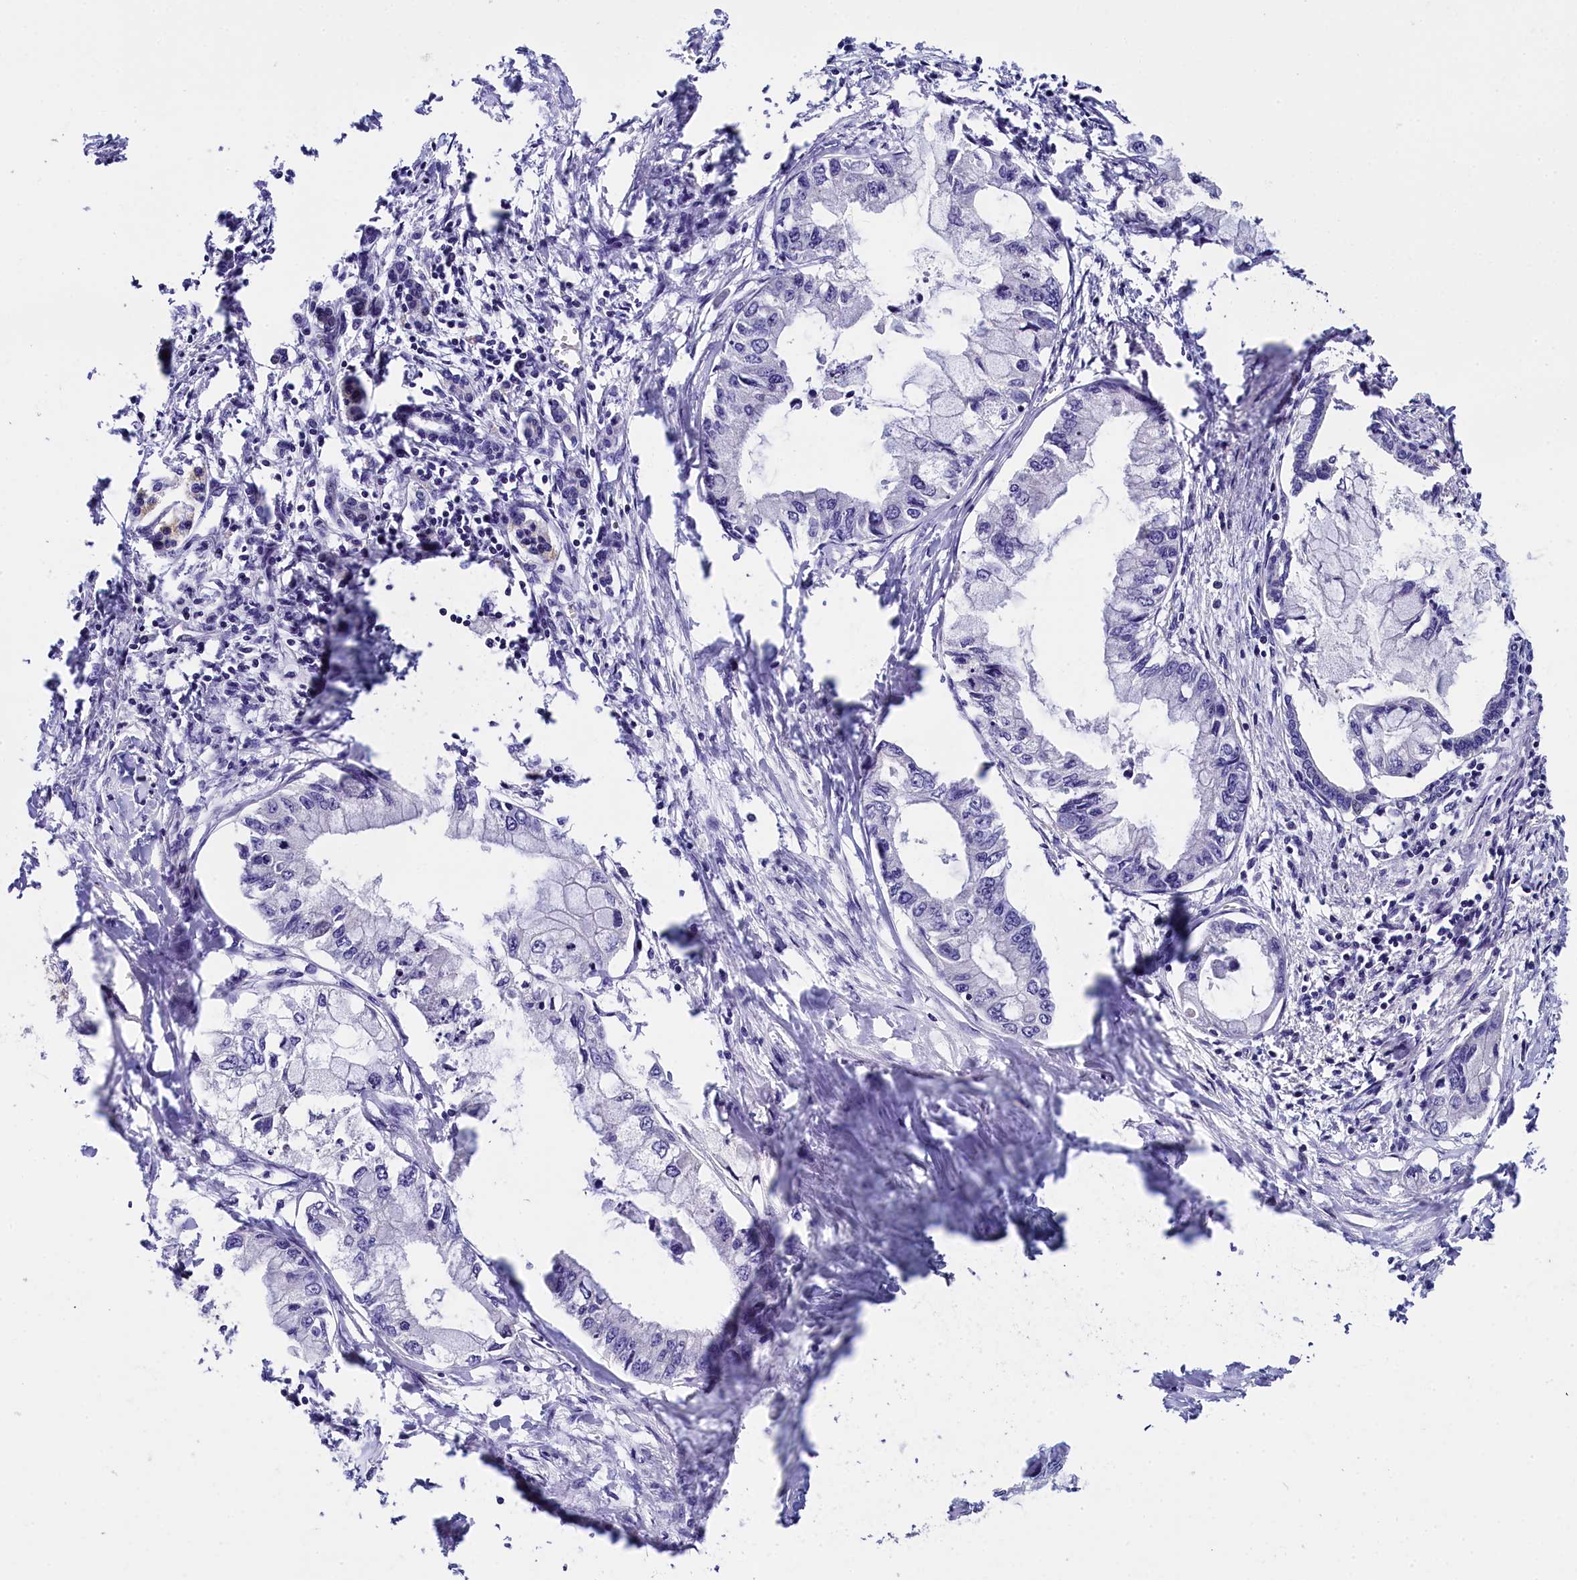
{"staining": {"intensity": "negative", "quantity": "none", "location": "none"}, "tissue": "pancreatic cancer", "cell_type": "Tumor cells", "image_type": "cancer", "snomed": [{"axis": "morphology", "description": "Adenocarcinoma, NOS"}, {"axis": "topography", "description": "Pancreas"}], "caption": "IHC histopathology image of pancreatic cancer stained for a protein (brown), which shows no expression in tumor cells.", "gene": "ENKD1", "patient": {"sex": "male", "age": 48}}